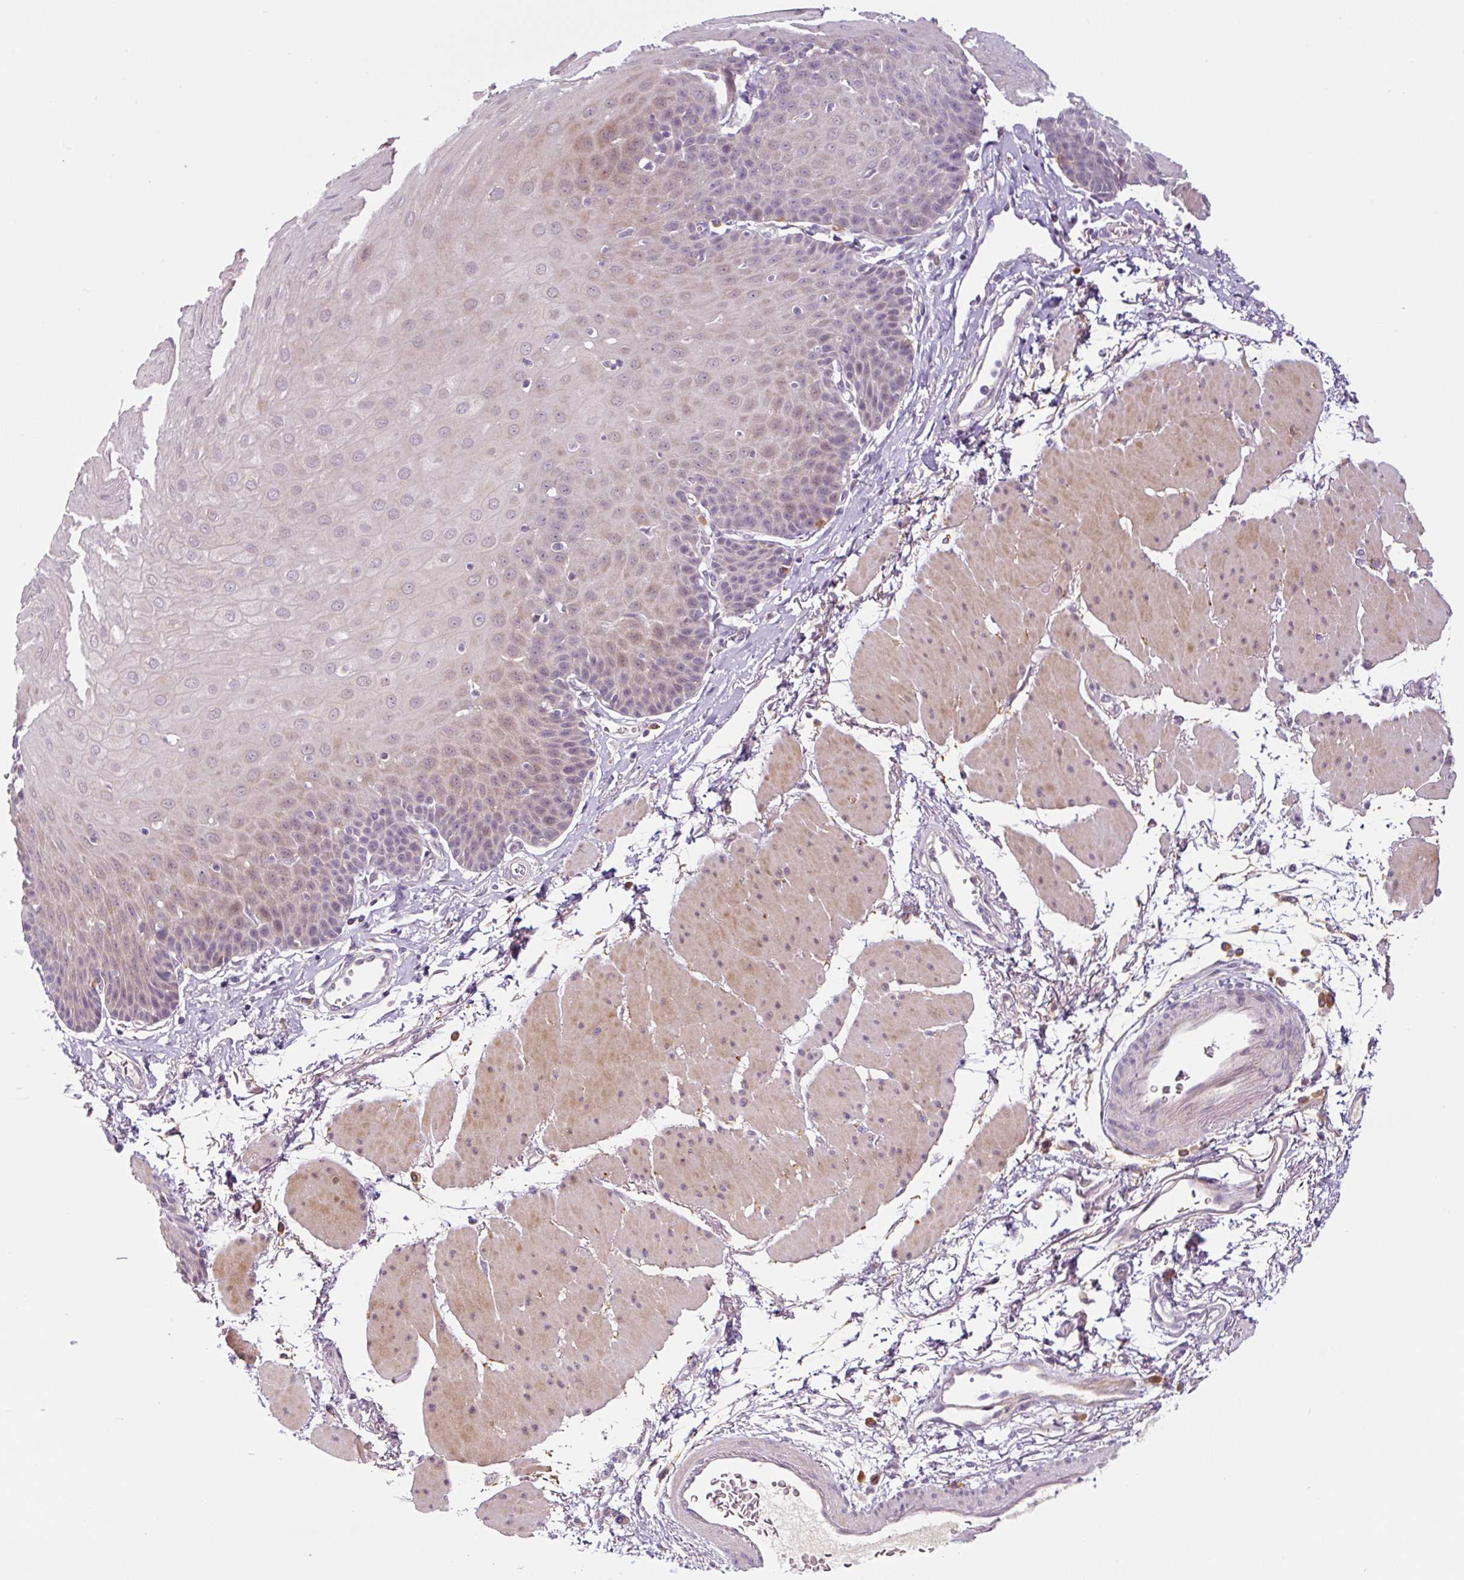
{"staining": {"intensity": "weak", "quantity": "<25%", "location": "cytoplasmic/membranous"}, "tissue": "esophagus", "cell_type": "Squamous epithelial cells", "image_type": "normal", "snomed": [{"axis": "morphology", "description": "Normal tissue, NOS"}, {"axis": "topography", "description": "Esophagus"}], "caption": "This is a micrograph of IHC staining of normal esophagus, which shows no positivity in squamous epithelial cells. Nuclei are stained in blue.", "gene": "PRKAA2", "patient": {"sex": "female", "age": 81}}